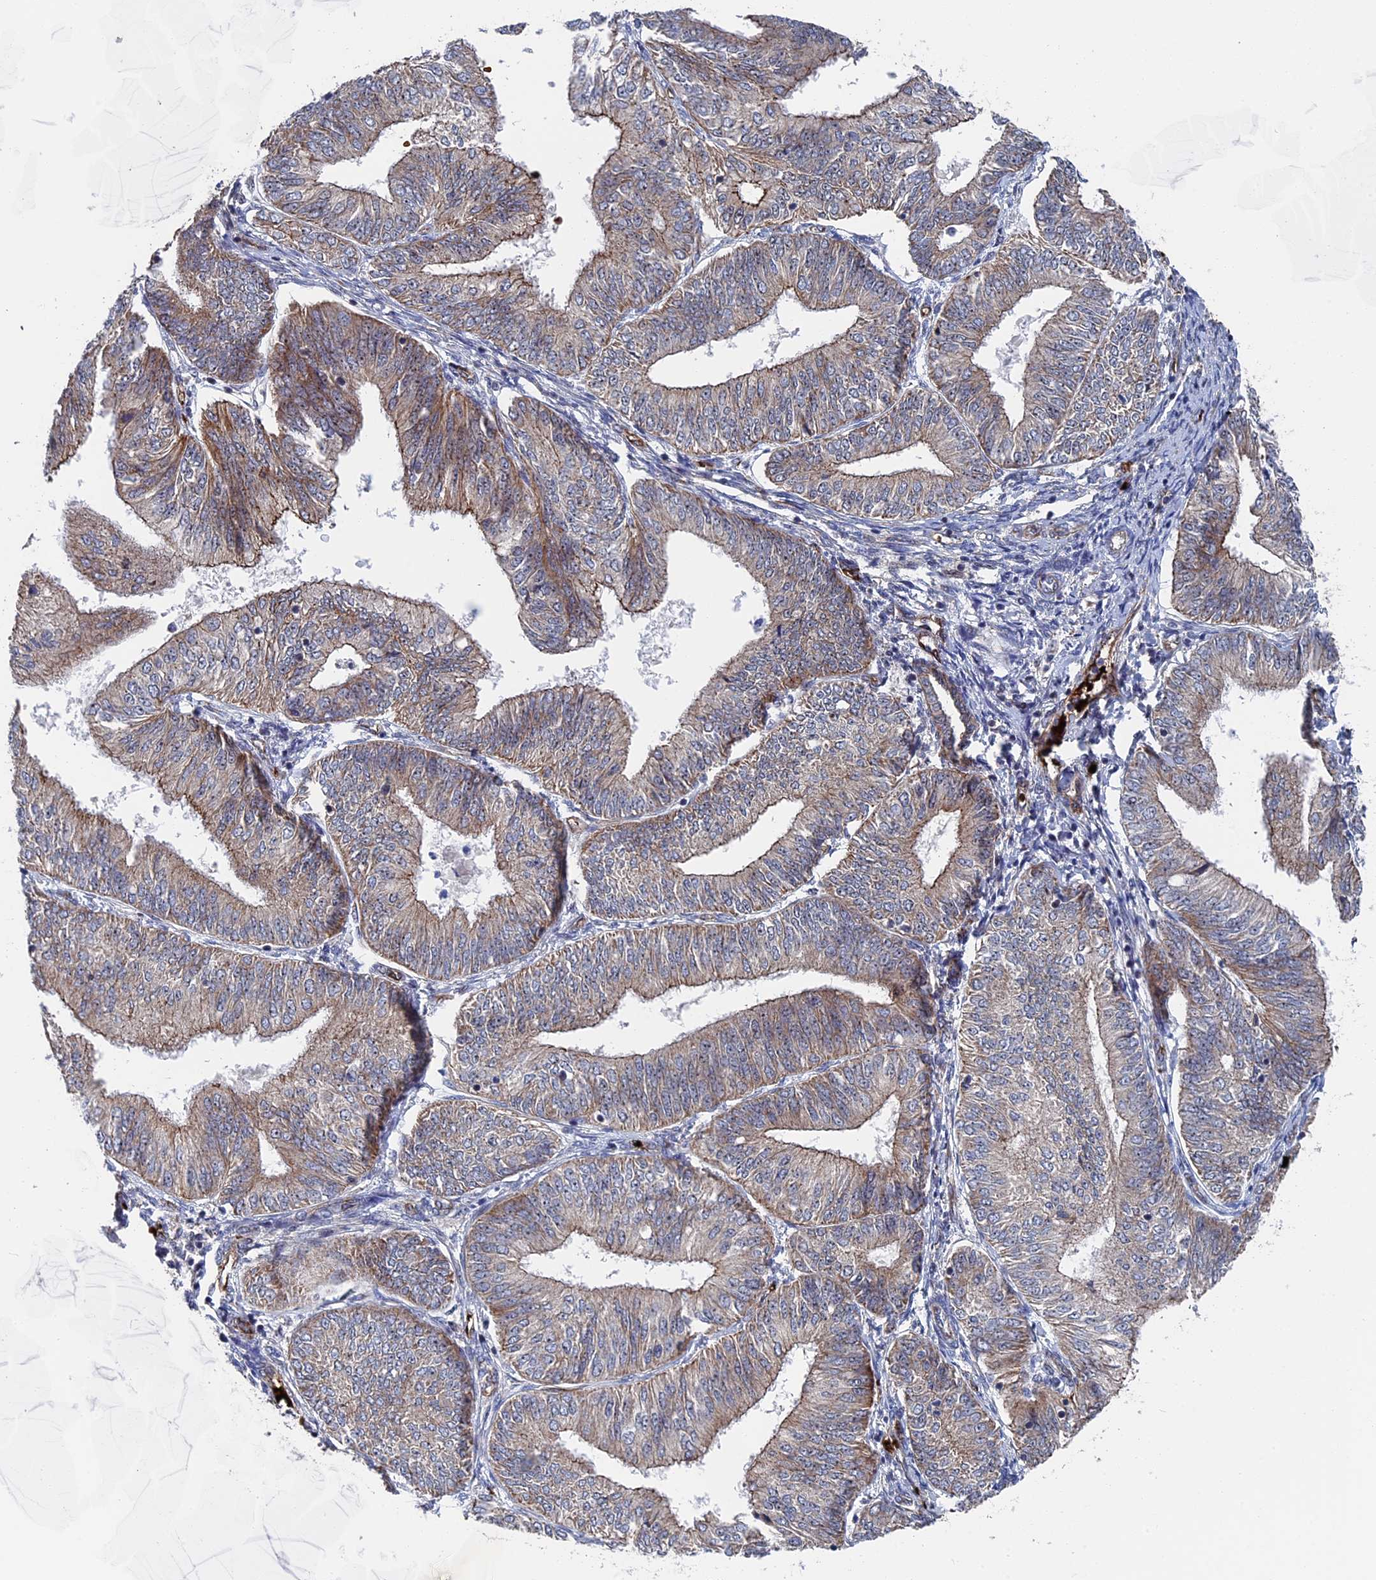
{"staining": {"intensity": "moderate", "quantity": "25%-75%", "location": "cytoplasmic/membranous"}, "tissue": "endometrial cancer", "cell_type": "Tumor cells", "image_type": "cancer", "snomed": [{"axis": "morphology", "description": "Adenocarcinoma, NOS"}, {"axis": "topography", "description": "Endometrium"}], "caption": "A histopathology image showing moderate cytoplasmic/membranous staining in about 25%-75% of tumor cells in endometrial cancer, as visualized by brown immunohistochemical staining.", "gene": "EXOSC9", "patient": {"sex": "female", "age": 58}}